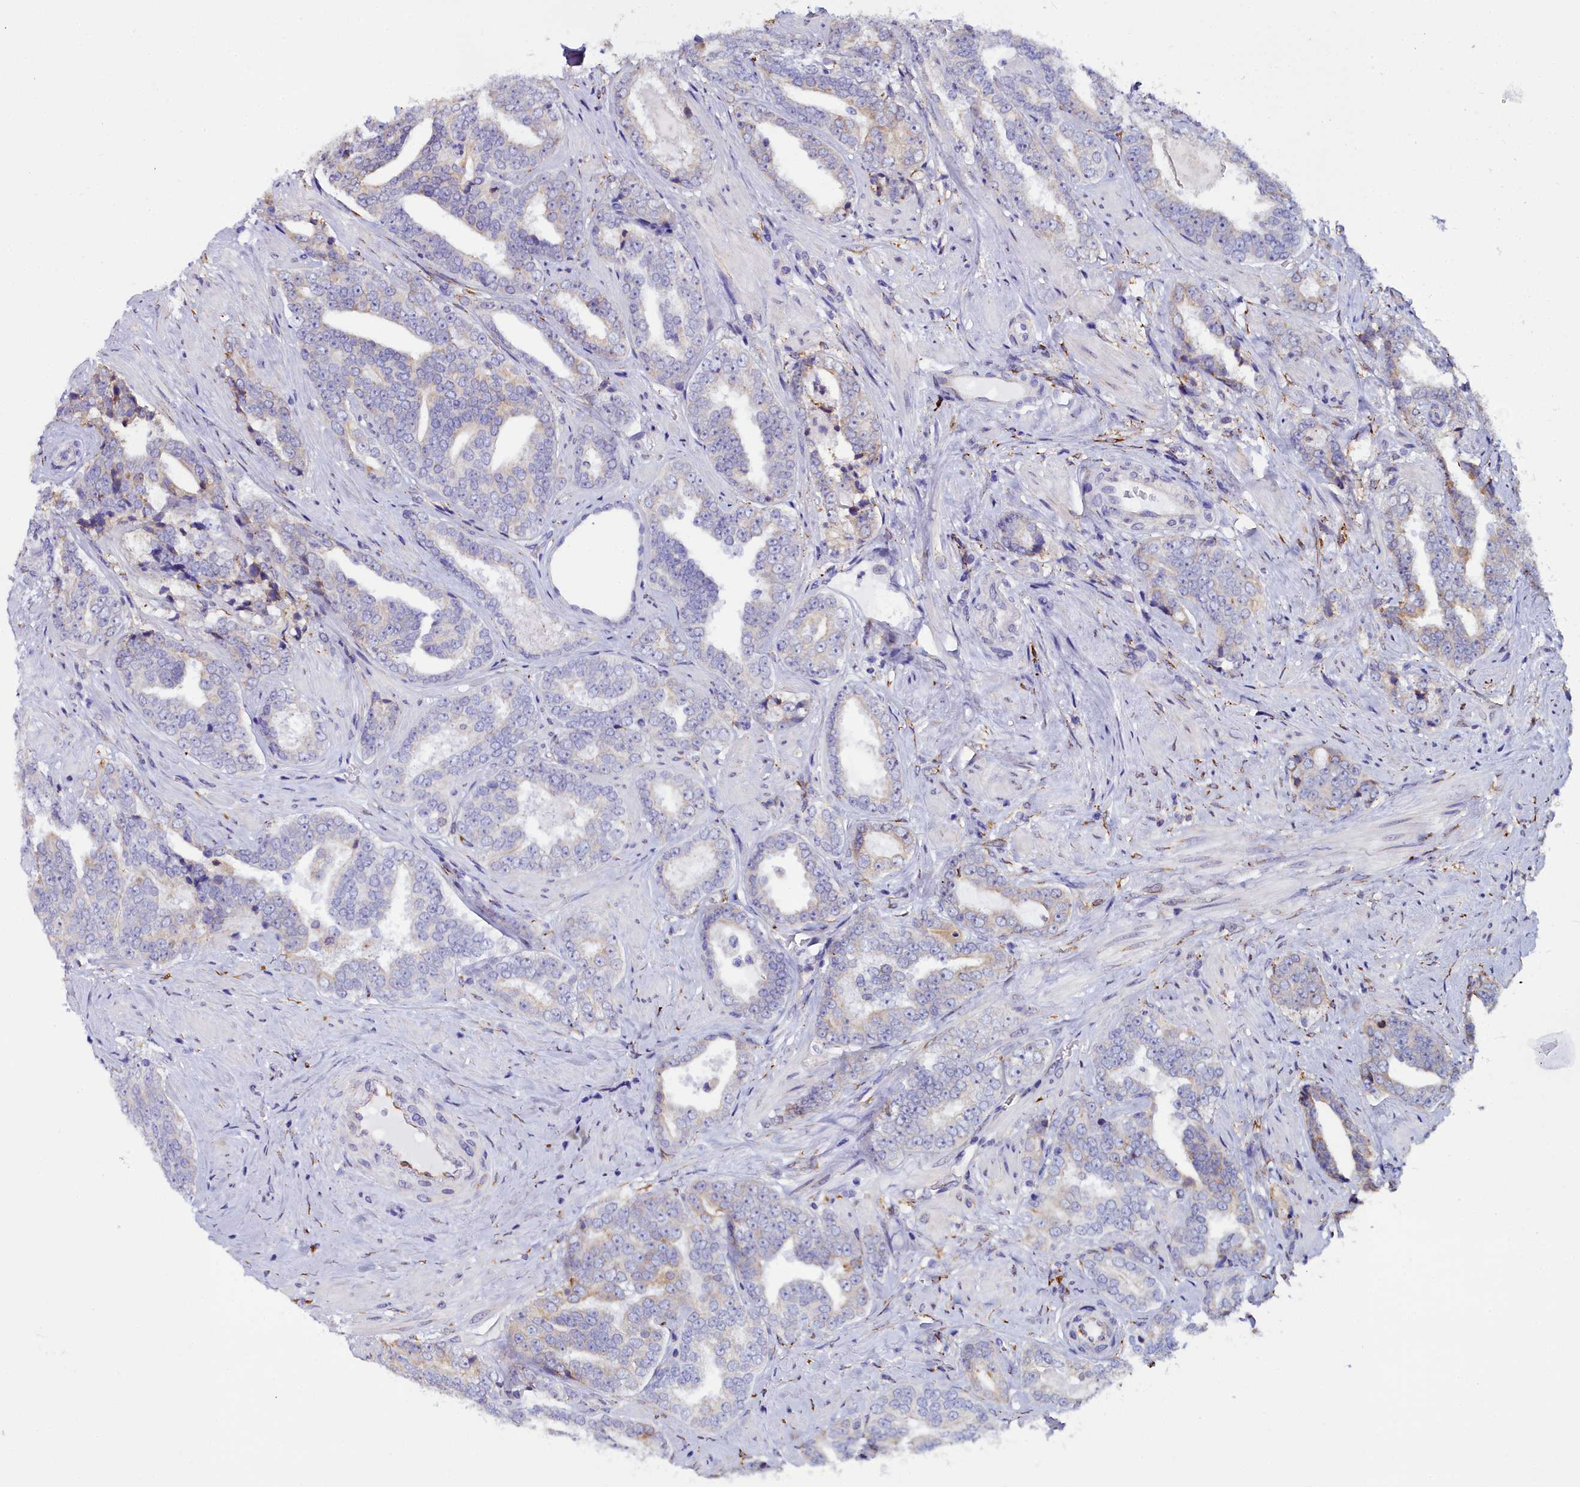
{"staining": {"intensity": "weak", "quantity": "<25%", "location": "cytoplasmic/membranous"}, "tissue": "prostate cancer", "cell_type": "Tumor cells", "image_type": "cancer", "snomed": [{"axis": "morphology", "description": "Adenocarcinoma, High grade"}, {"axis": "topography", "description": "Prostate"}], "caption": "This is an IHC histopathology image of human adenocarcinoma (high-grade) (prostate). There is no staining in tumor cells.", "gene": "TXNDC5", "patient": {"sex": "male", "age": 67}}